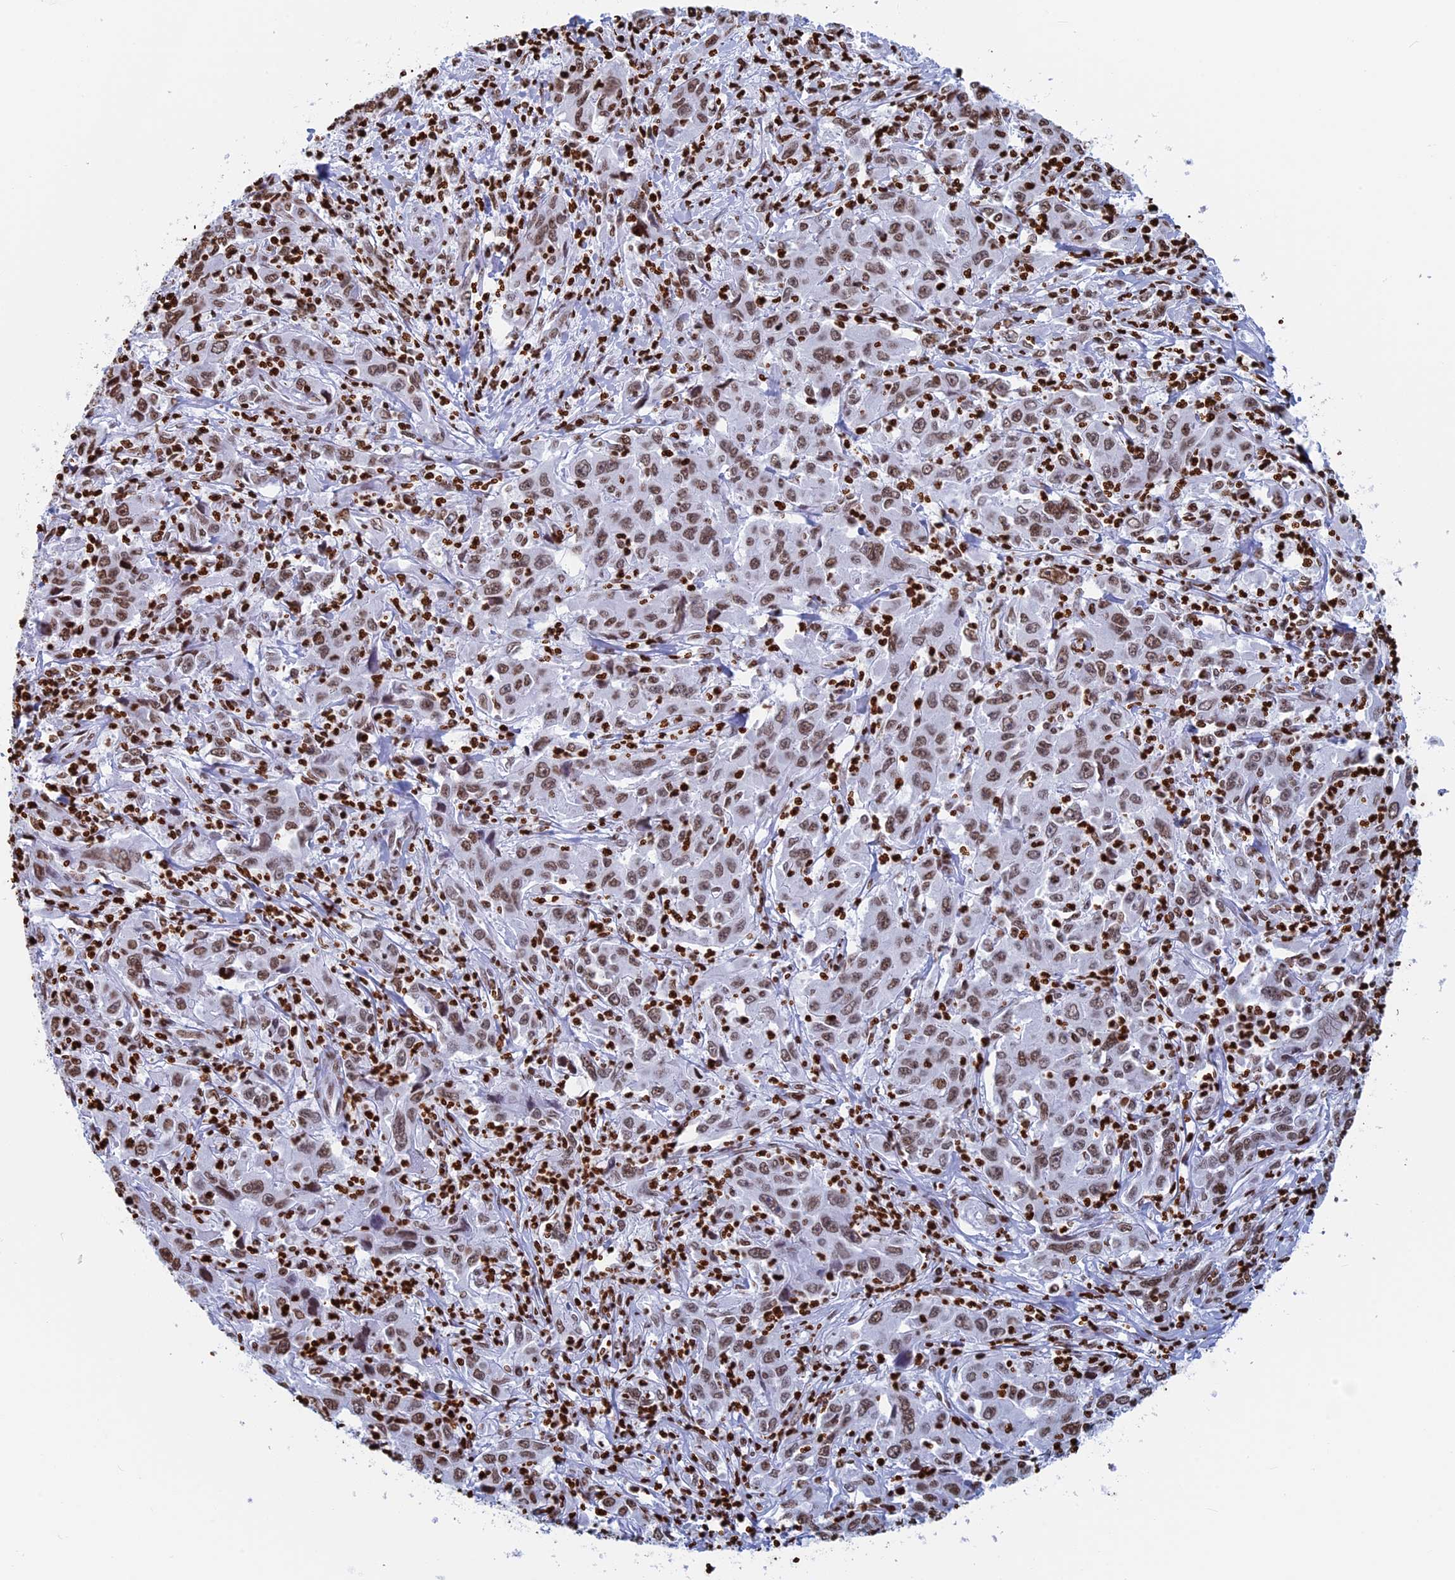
{"staining": {"intensity": "moderate", "quantity": ">75%", "location": "nuclear"}, "tissue": "liver cancer", "cell_type": "Tumor cells", "image_type": "cancer", "snomed": [{"axis": "morphology", "description": "Carcinoma, Hepatocellular, NOS"}, {"axis": "topography", "description": "Liver"}], "caption": "Protein analysis of liver hepatocellular carcinoma tissue reveals moderate nuclear positivity in approximately >75% of tumor cells.", "gene": "APOBEC3A", "patient": {"sex": "male", "age": 63}}